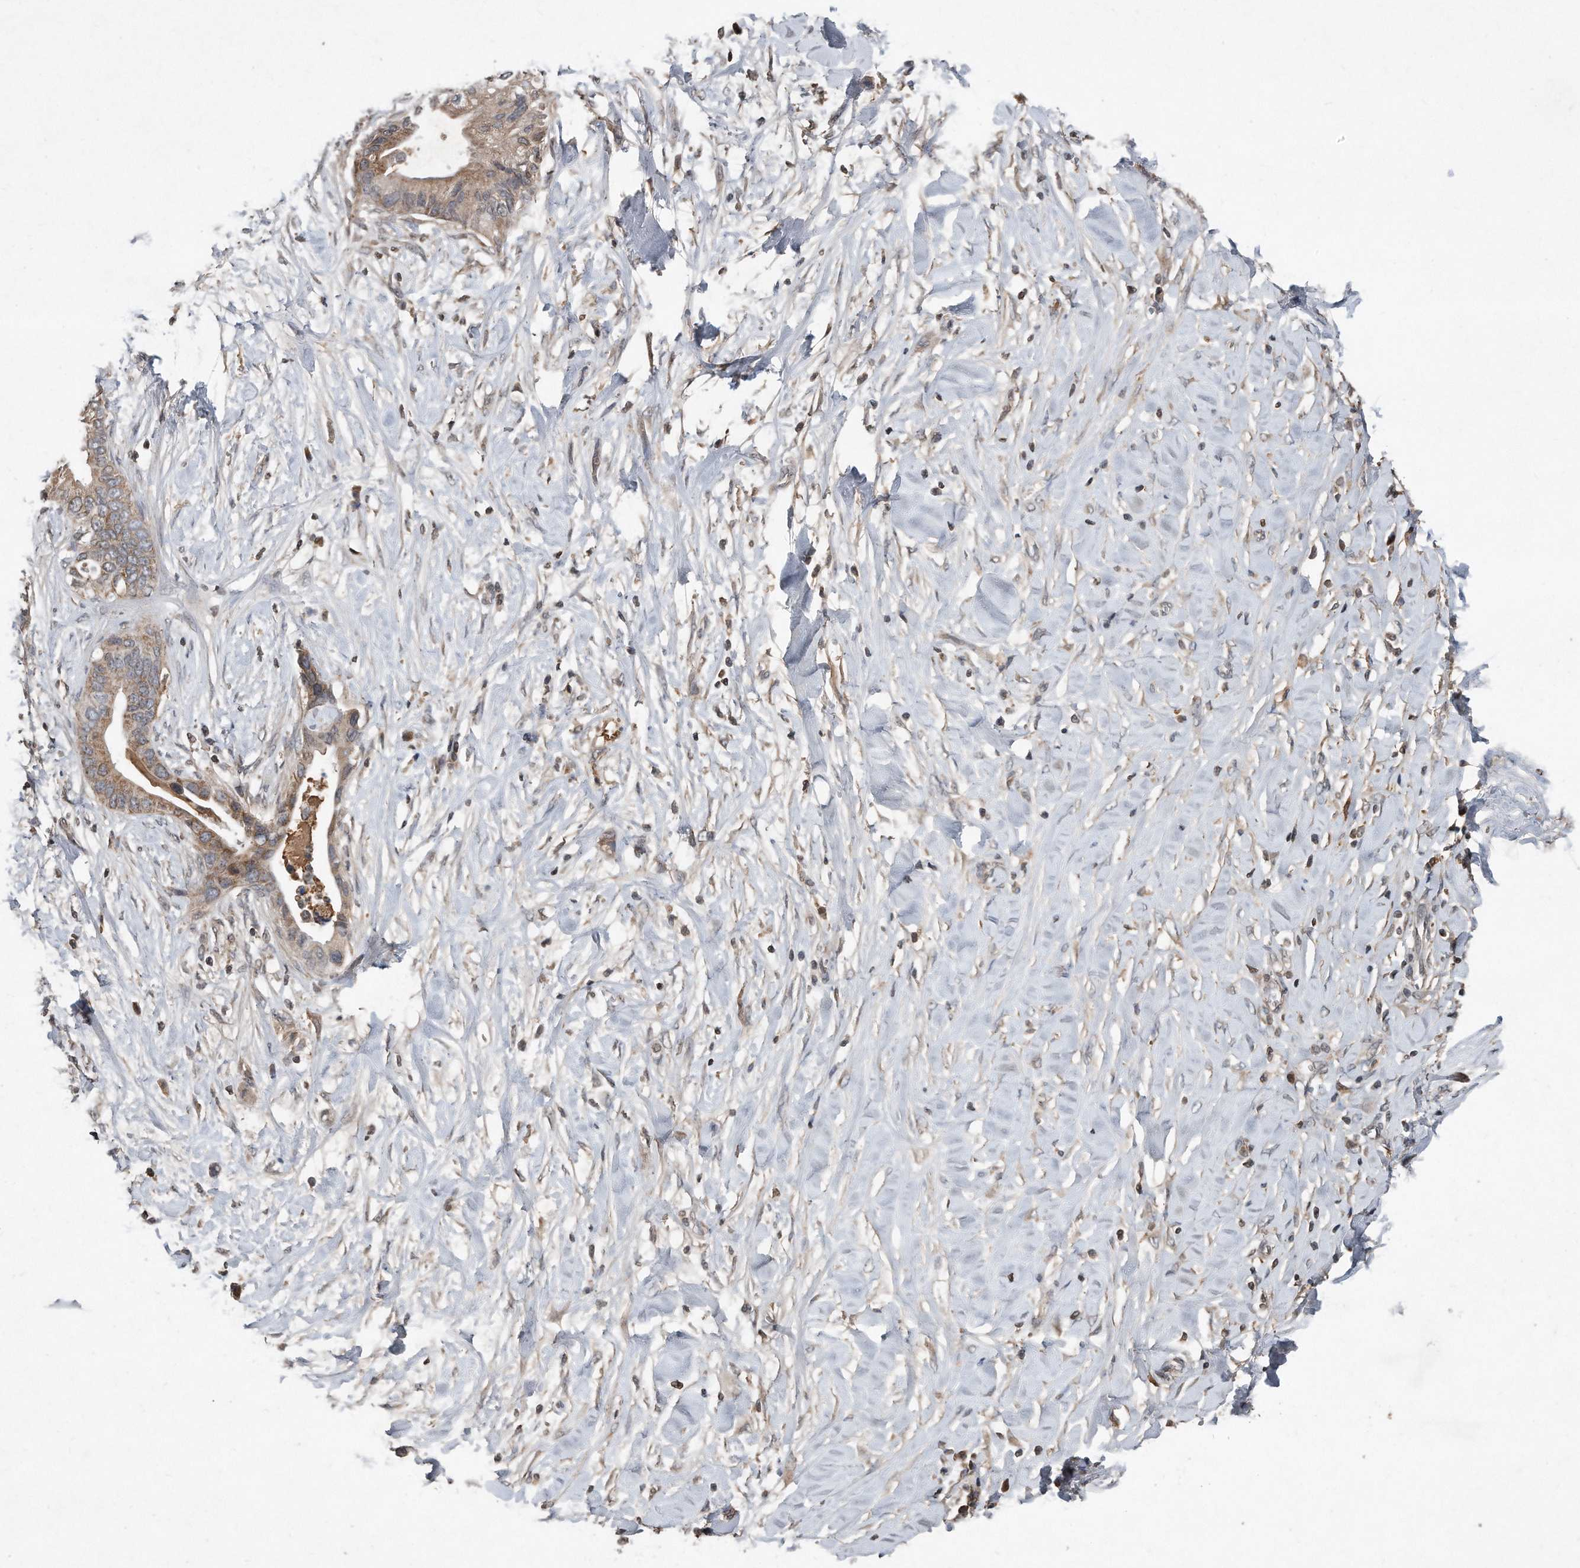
{"staining": {"intensity": "weak", "quantity": ">75%", "location": "cytoplasmic/membranous"}, "tissue": "pancreatic cancer", "cell_type": "Tumor cells", "image_type": "cancer", "snomed": [{"axis": "morphology", "description": "Normal tissue, NOS"}, {"axis": "morphology", "description": "Adenocarcinoma, NOS"}, {"axis": "topography", "description": "Pancreas"}, {"axis": "topography", "description": "Peripheral nerve tissue"}], "caption": "Tumor cells display low levels of weak cytoplasmic/membranous staining in approximately >75% of cells in pancreatic adenocarcinoma.", "gene": "SDHA", "patient": {"sex": "male", "age": 59}}